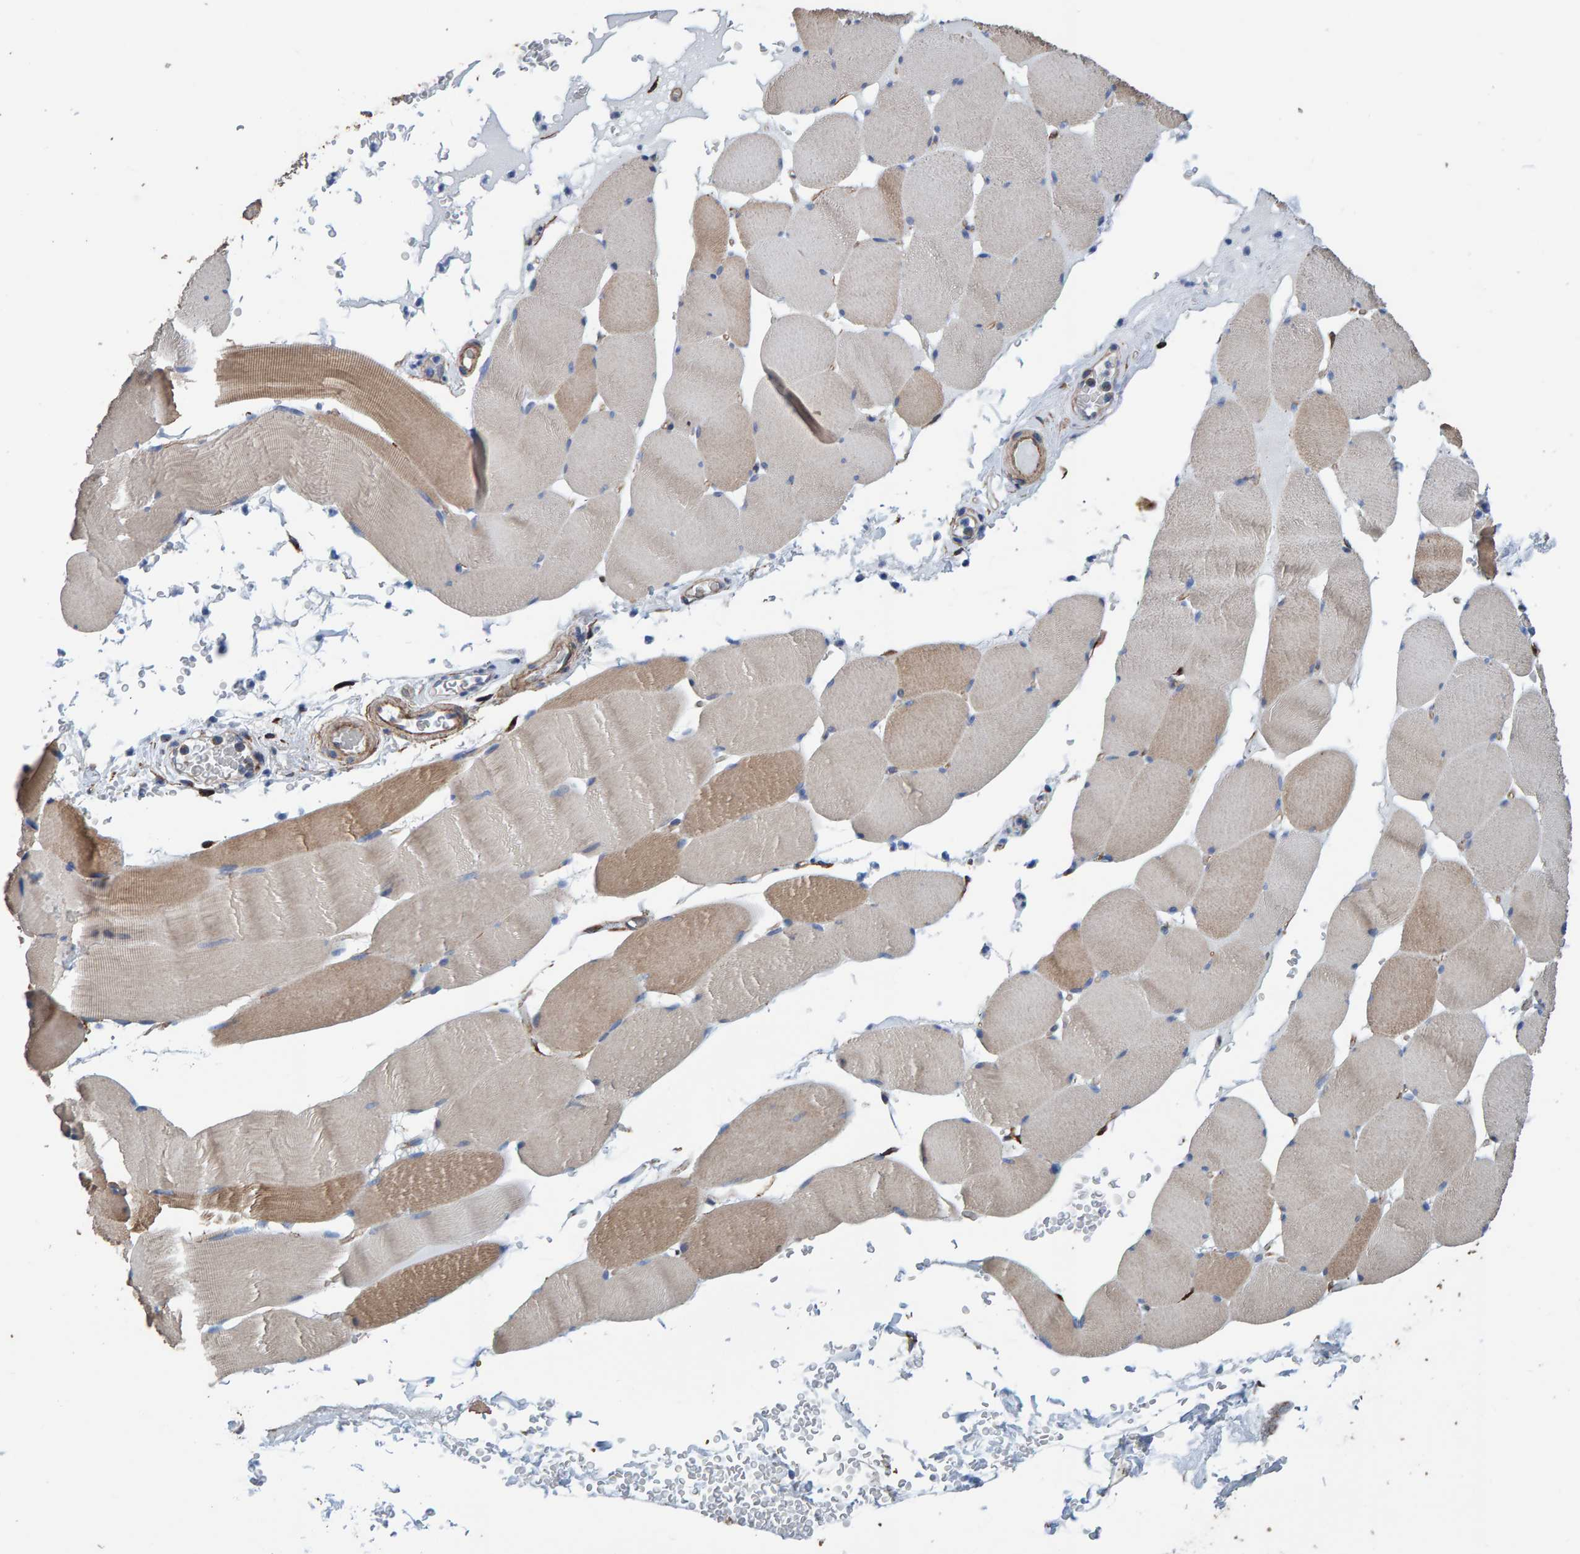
{"staining": {"intensity": "moderate", "quantity": "25%-75%", "location": "cytoplasmic/membranous"}, "tissue": "skeletal muscle", "cell_type": "Myocytes", "image_type": "normal", "snomed": [{"axis": "morphology", "description": "Normal tissue, NOS"}, {"axis": "topography", "description": "Skeletal muscle"}], "caption": "Immunohistochemical staining of unremarkable skeletal muscle demonstrates medium levels of moderate cytoplasmic/membranous positivity in approximately 25%-75% of myocytes. (Brightfield microscopy of DAB IHC at high magnification).", "gene": "LRP1", "patient": {"sex": "male", "age": 62}}